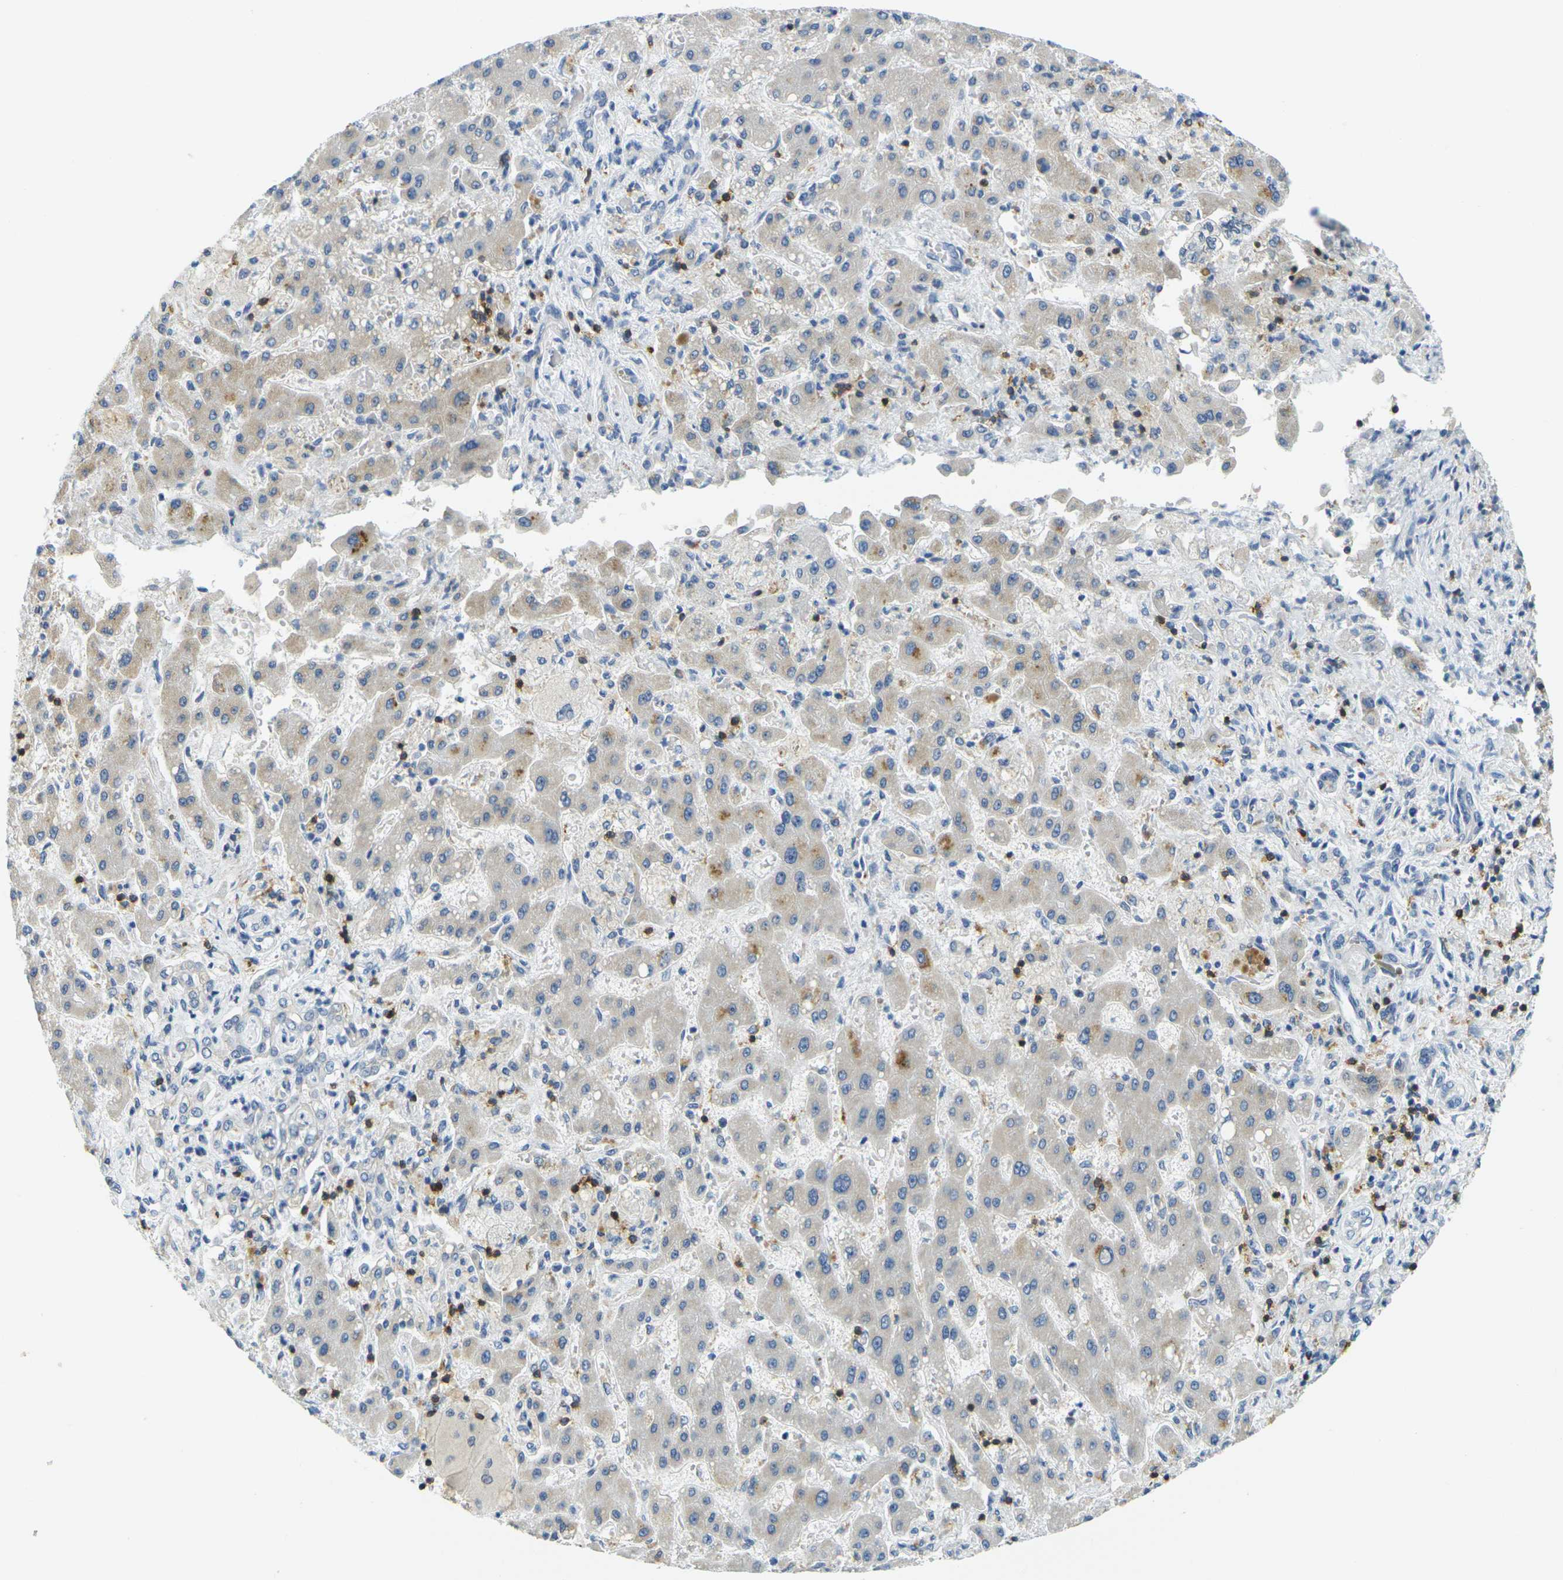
{"staining": {"intensity": "negative", "quantity": "none", "location": "none"}, "tissue": "liver cancer", "cell_type": "Tumor cells", "image_type": "cancer", "snomed": [{"axis": "morphology", "description": "Cholangiocarcinoma"}, {"axis": "topography", "description": "Liver"}], "caption": "IHC photomicrograph of neoplastic tissue: human liver cancer stained with DAB reveals no significant protein expression in tumor cells.", "gene": "CD3D", "patient": {"sex": "male", "age": 50}}